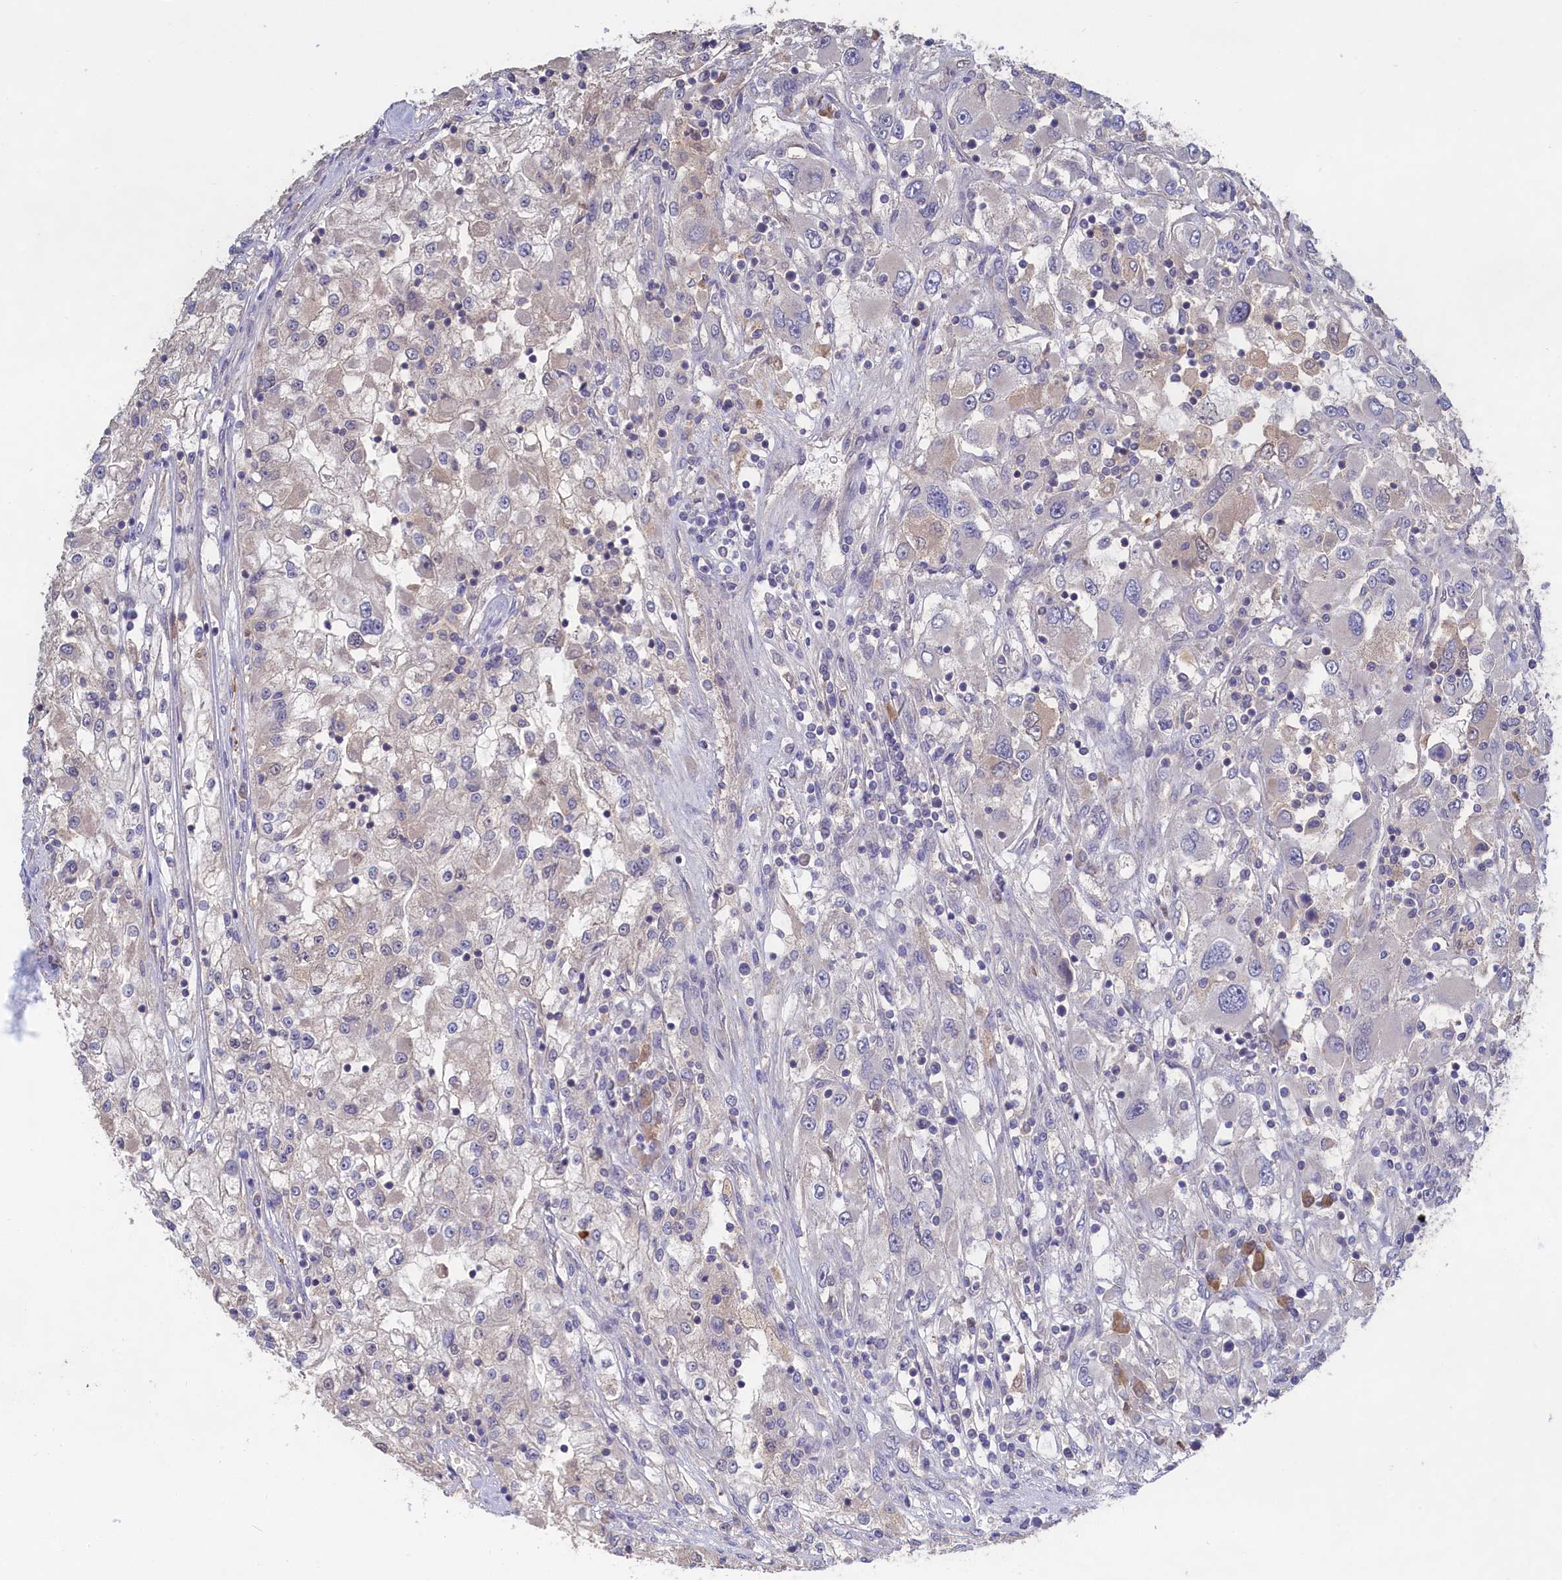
{"staining": {"intensity": "negative", "quantity": "none", "location": "none"}, "tissue": "renal cancer", "cell_type": "Tumor cells", "image_type": "cancer", "snomed": [{"axis": "morphology", "description": "Adenocarcinoma, NOS"}, {"axis": "topography", "description": "Kidney"}], "caption": "There is no significant staining in tumor cells of renal cancer (adenocarcinoma).", "gene": "CELF5", "patient": {"sex": "female", "age": 52}}